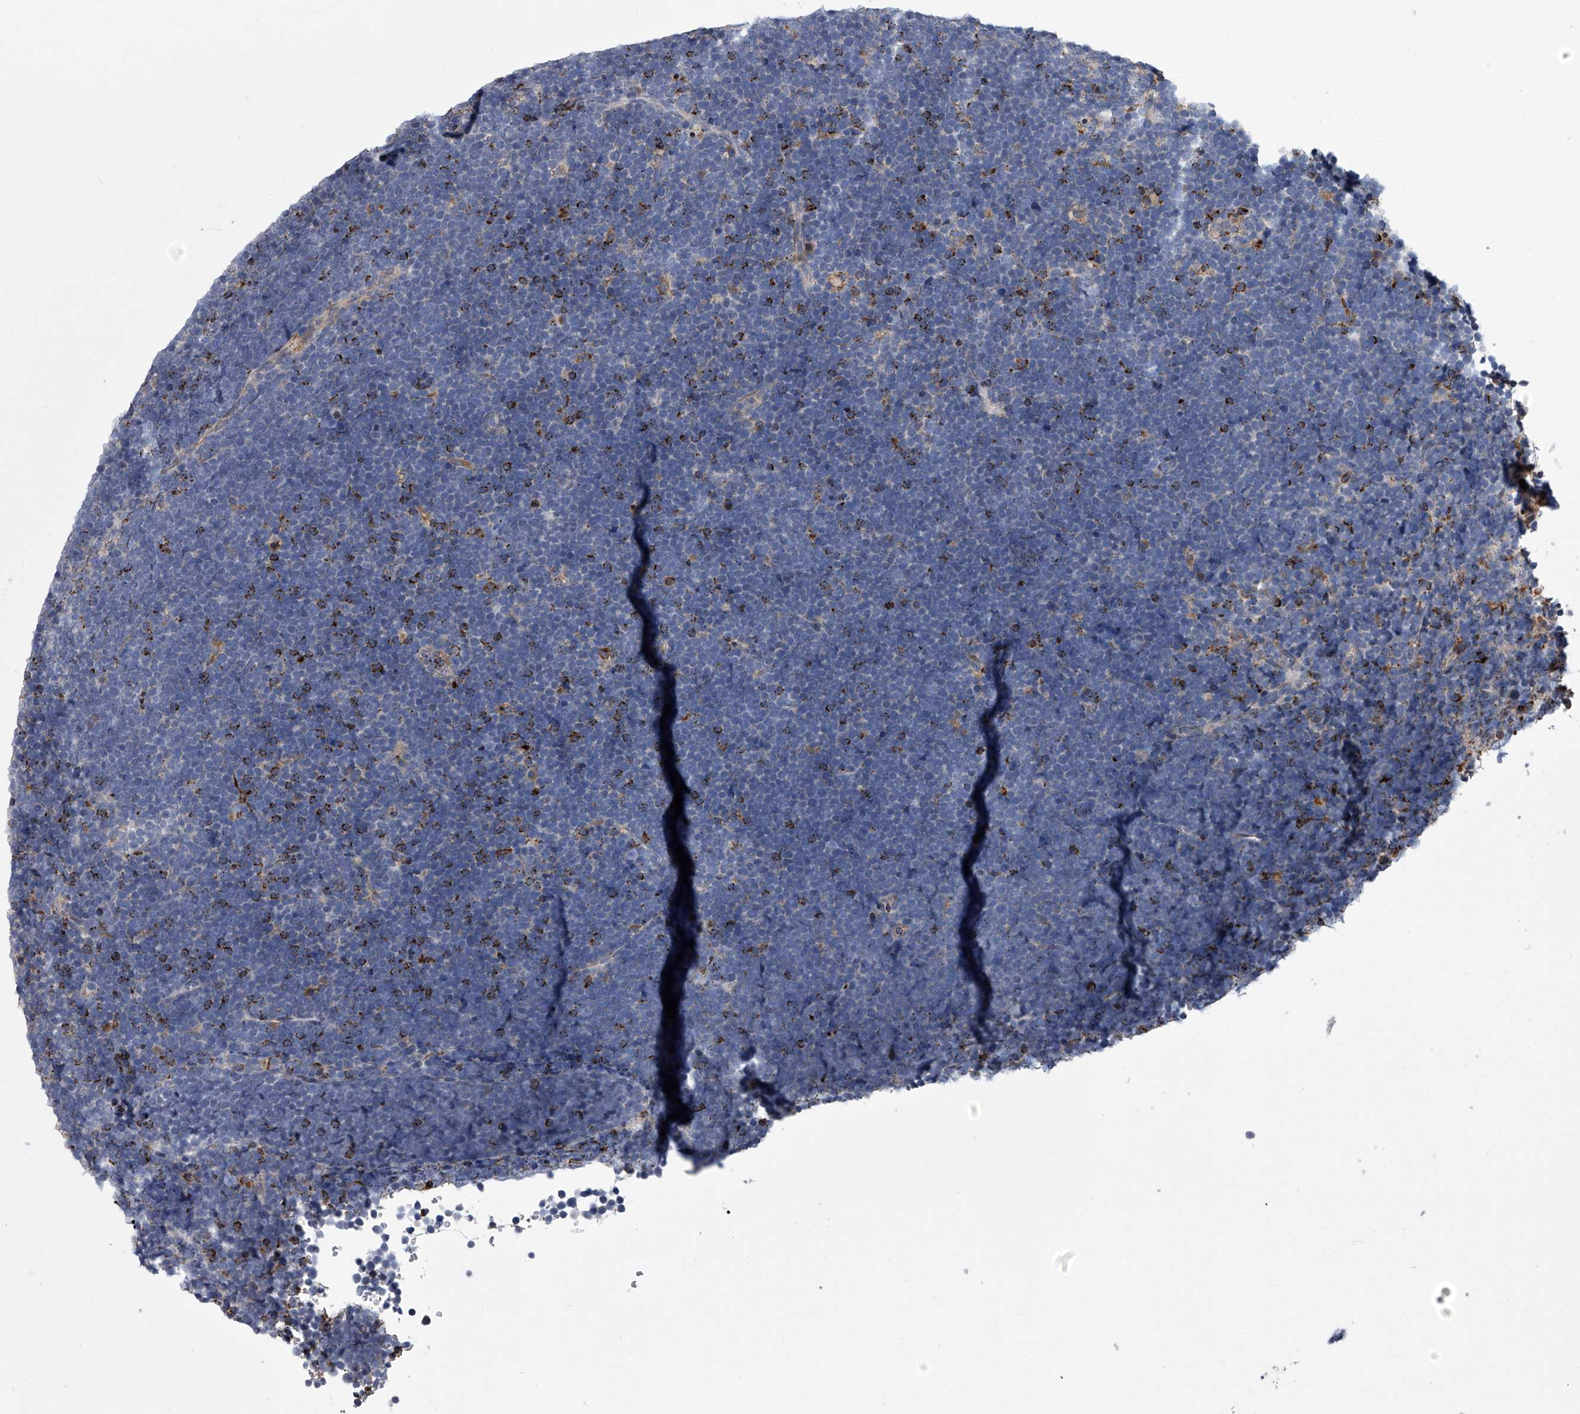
{"staining": {"intensity": "negative", "quantity": "none", "location": "none"}, "tissue": "lymphoma", "cell_type": "Tumor cells", "image_type": "cancer", "snomed": [{"axis": "morphology", "description": "Malignant lymphoma, non-Hodgkin's type, High grade"}, {"axis": "topography", "description": "Lymph node"}], "caption": "The IHC histopathology image has no significant expression in tumor cells of lymphoma tissue. The staining is performed using DAB brown chromogen with nuclei counter-stained in using hematoxylin.", "gene": "TRIM8", "patient": {"sex": "male", "age": 13}}